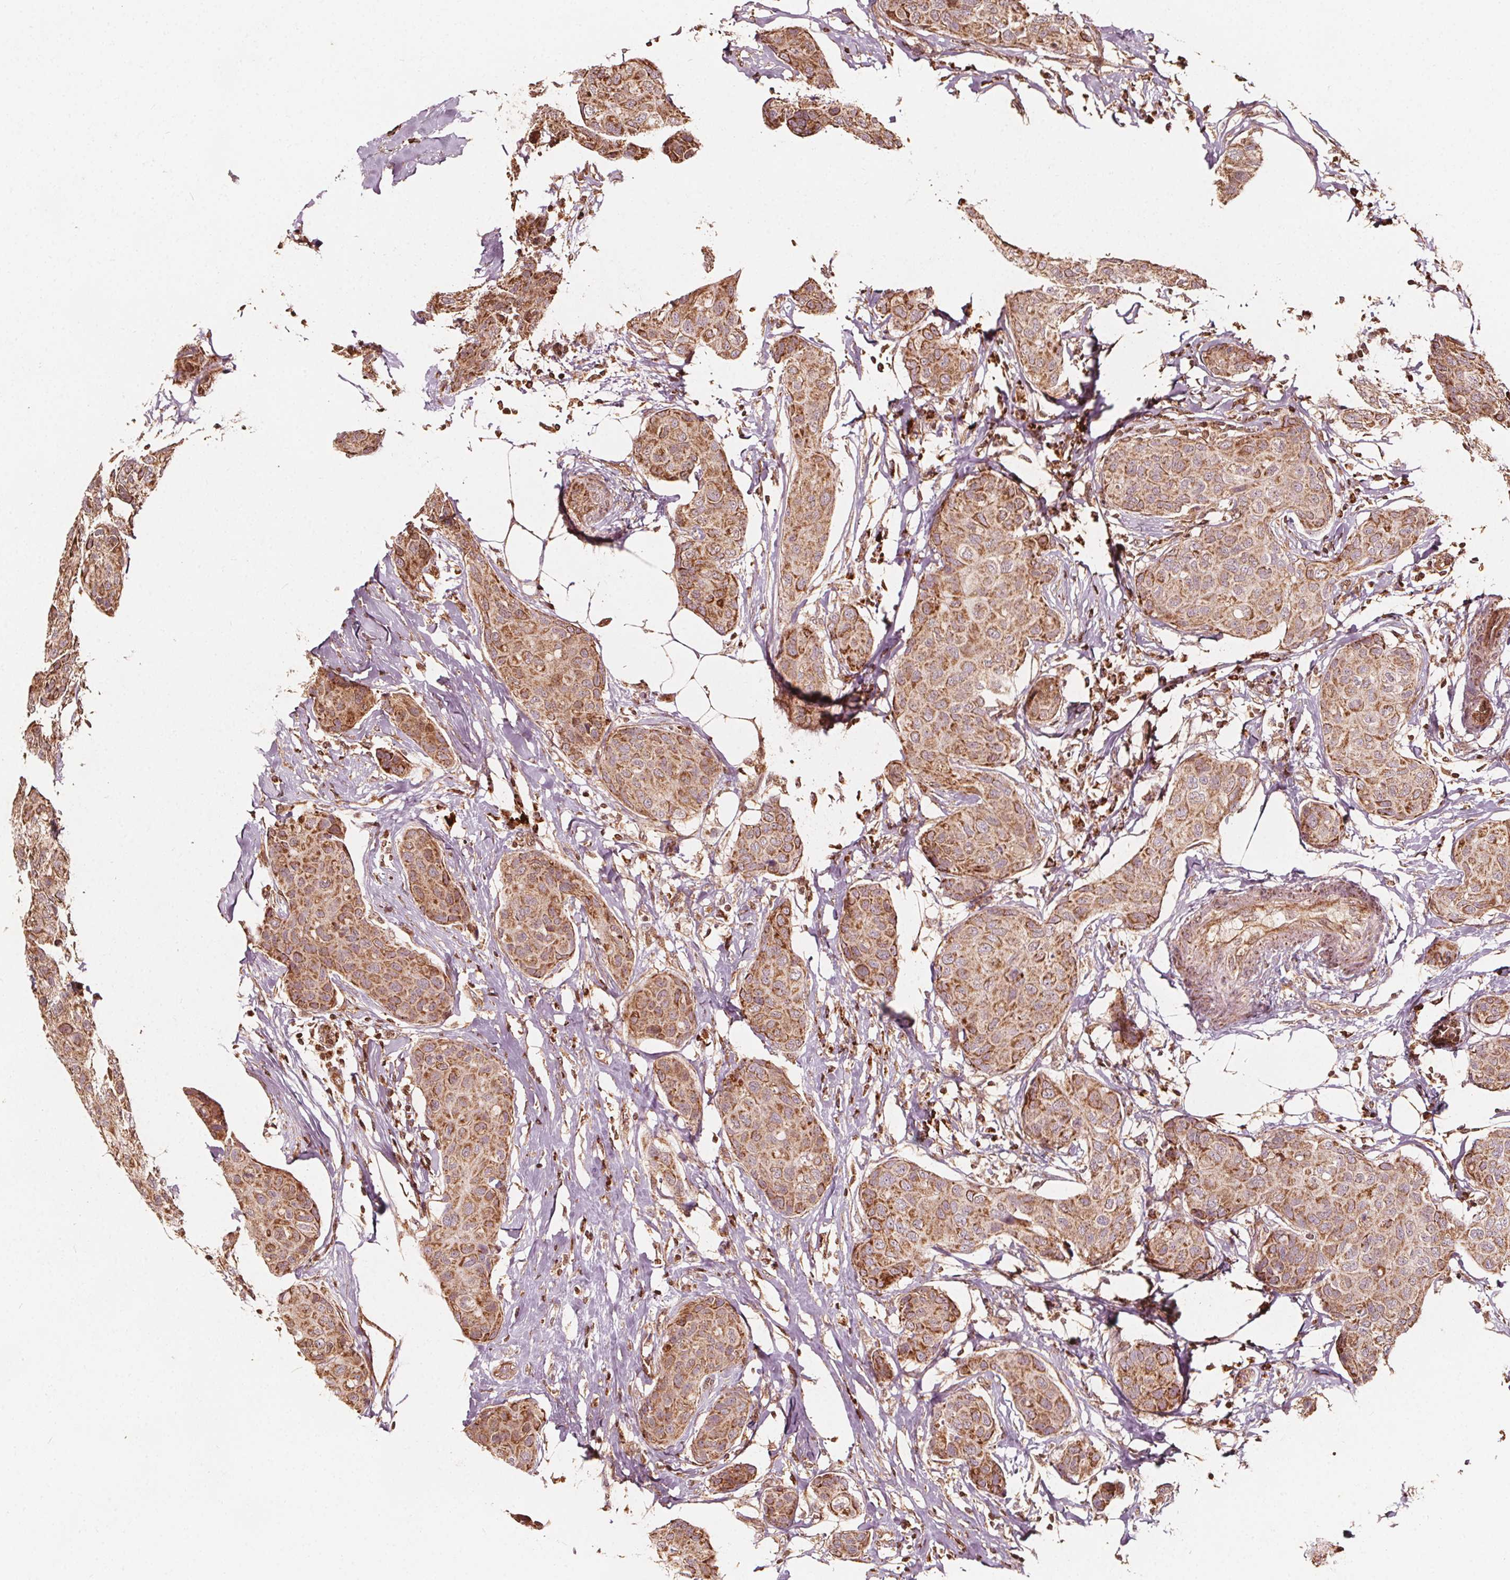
{"staining": {"intensity": "moderate", "quantity": ">75%", "location": "cytoplasmic/membranous"}, "tissue": "breast cancer", "cell_type": "Tumor cells", "image_type": "cancer", "snomed": [{"axis": "morphology", "description": "Duct carcinoma"}, {"axis": "topography", "description": "Breast"}], "caption": "Tumor cells reveal medium levels of moderate cytoplasmic/membranous positivity in about >75% of cells in human invasive ductal carcinoma (breast). Immunohistochemistry stains the protein of interest in brown and the nuclei are stained blue.", "gene": "AIP", "patient": {"sex": "female", "age": 80}}